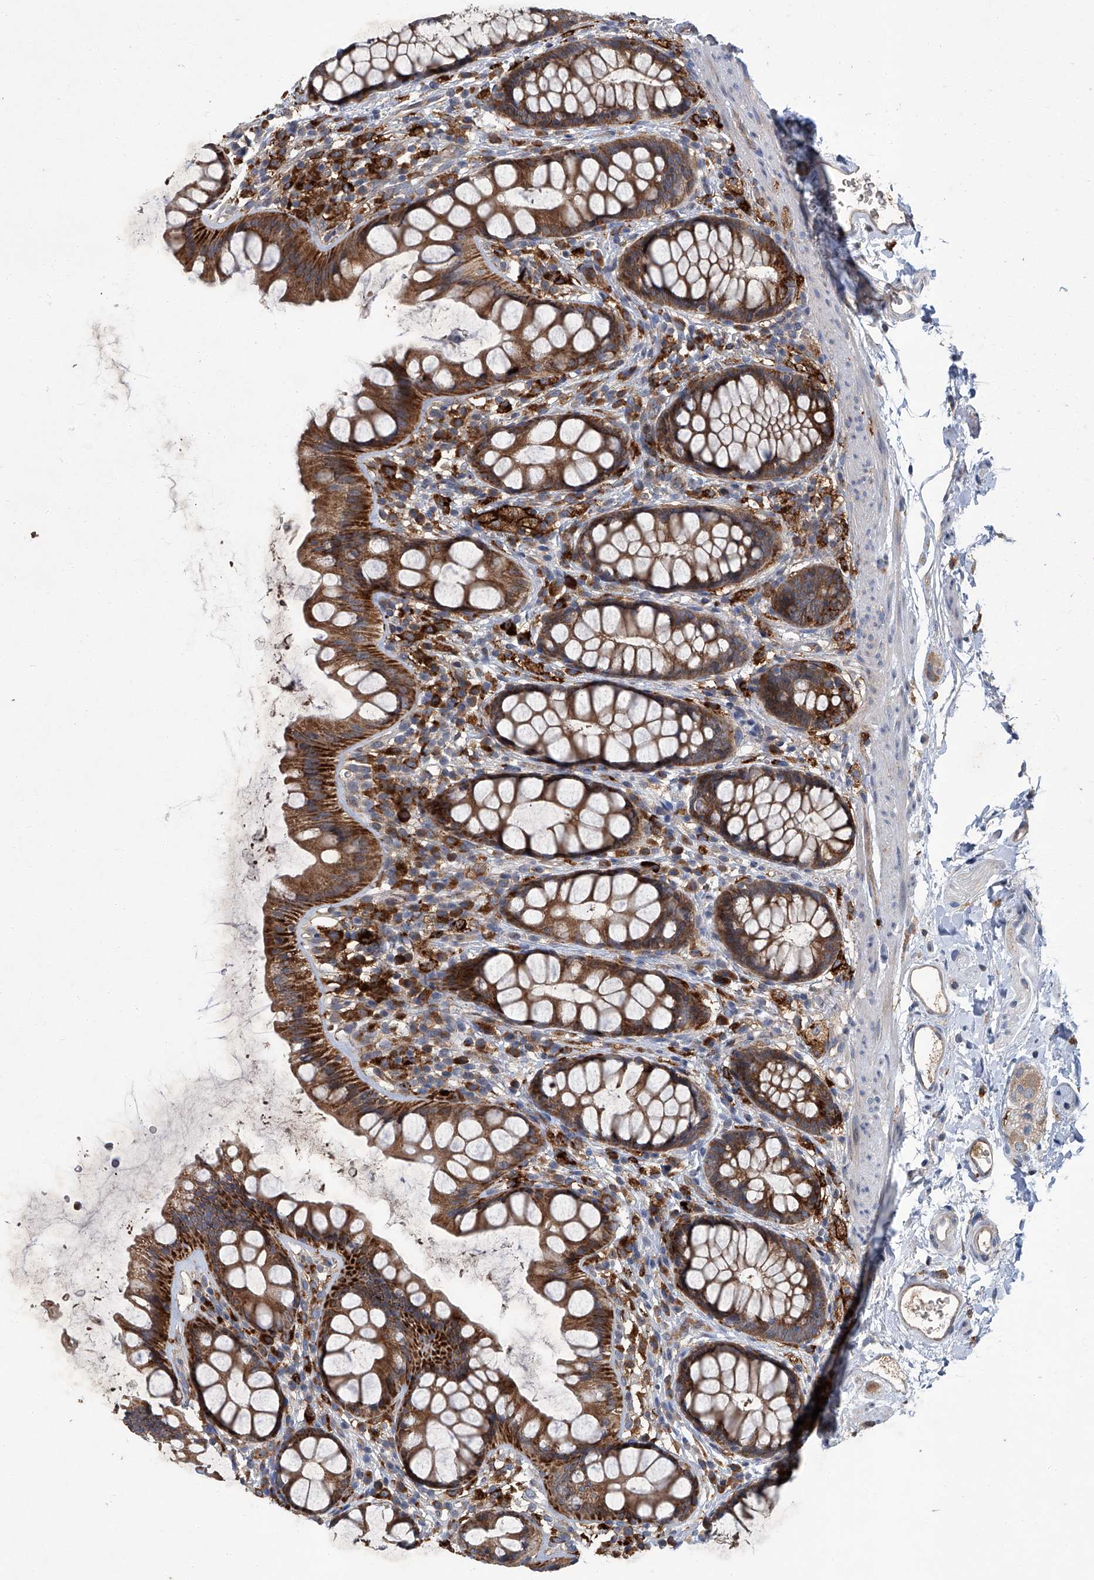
{"staining": {"intensity": "strong", "quantity": ">75%", "location": "cytoplasmic/membranous"}, "tissue": "rectum", "cell_type": "Glandular cells", "image_type": "normal", "snomed": [{"axis": "morphology", "description": "Normal tissue, NOS"}, {"axis": "topography", "description": "Rectum"}], "caption": "Rectum stained for a protein shows strong cytoplasmic/membranous positivity in glandular cells. The staining is performed using DAB brown chromogen to label protein expression. The nuclei are counter-stained blue using hematoxylin.", "gene": "FAM167A", "patient": {"sex": "female", "age": 65}}